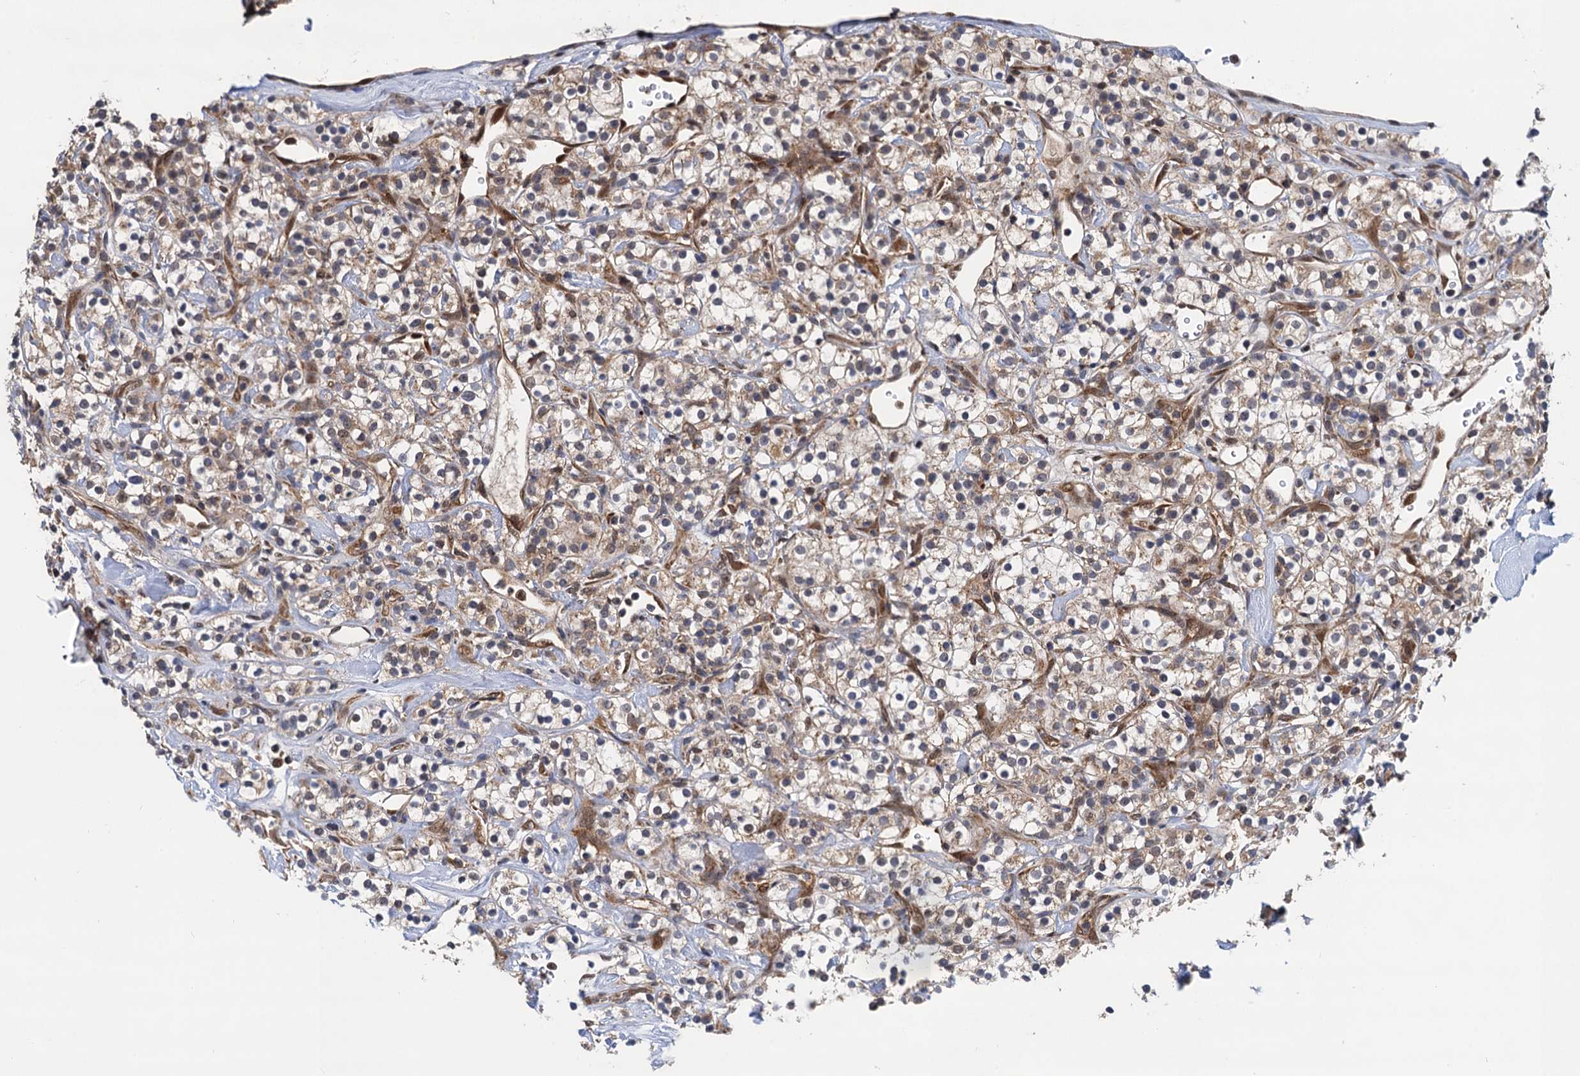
{"staining": {"intensity": "weak", "quantity": "25%-75%", "location": "cytoplasmic/membranous"}, "tissue": "renal cancer", "cell_type": "Tumor cells", "image_type": "cancer", "snomed": [{"axis": "morphology", "description": "Adenocarcinoma, NOS"}, {"axis": "topography", "description": "Kidney"}], "caption": "Immunohistochemistry image of renal cancer (adenocarcinoma) stained for a protein (brown), which demonstrates low levels of weak cytoplasmic/membranous expression in approximately 25%-75% of tumor cells.", "gene": "CMPK2", "patient": {"sex": "male", "age": 77}}